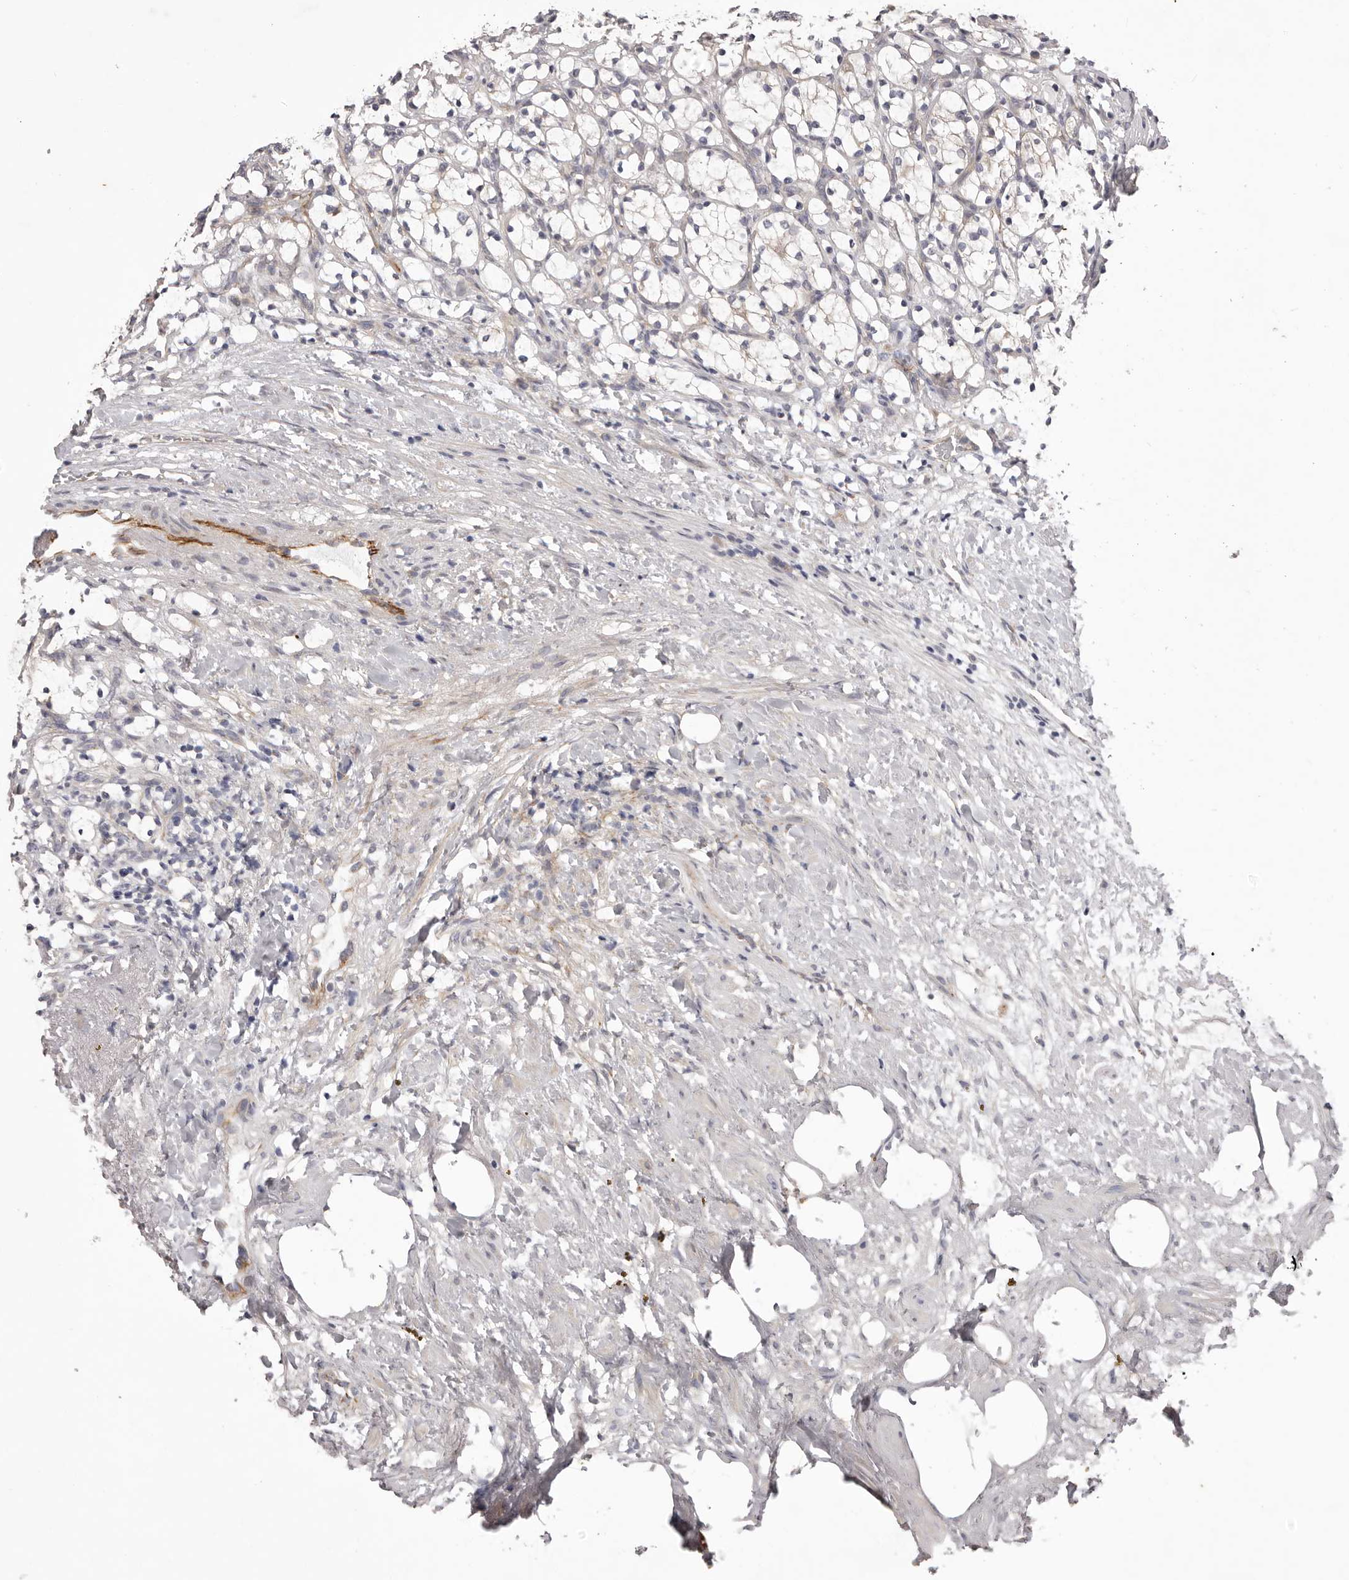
{"staining": {"intensity": "negative", "quantity": "none", "location": "none"}, "tissue": "renal cancer", "cell_type": "Tumor cells", "image_type": "cancer", "snomed": [{"axis": "morphology", "description": "Adenocarcinoma, NOS"}, {"axis": "topography", "description": "Kidney"}], "caption": "The histopathology image shows no significant staining in tumor cells of renal cancer (adenocarcinoma).", "gene": "PNRC1", "patient": {"sex": "female", "age": 69}}